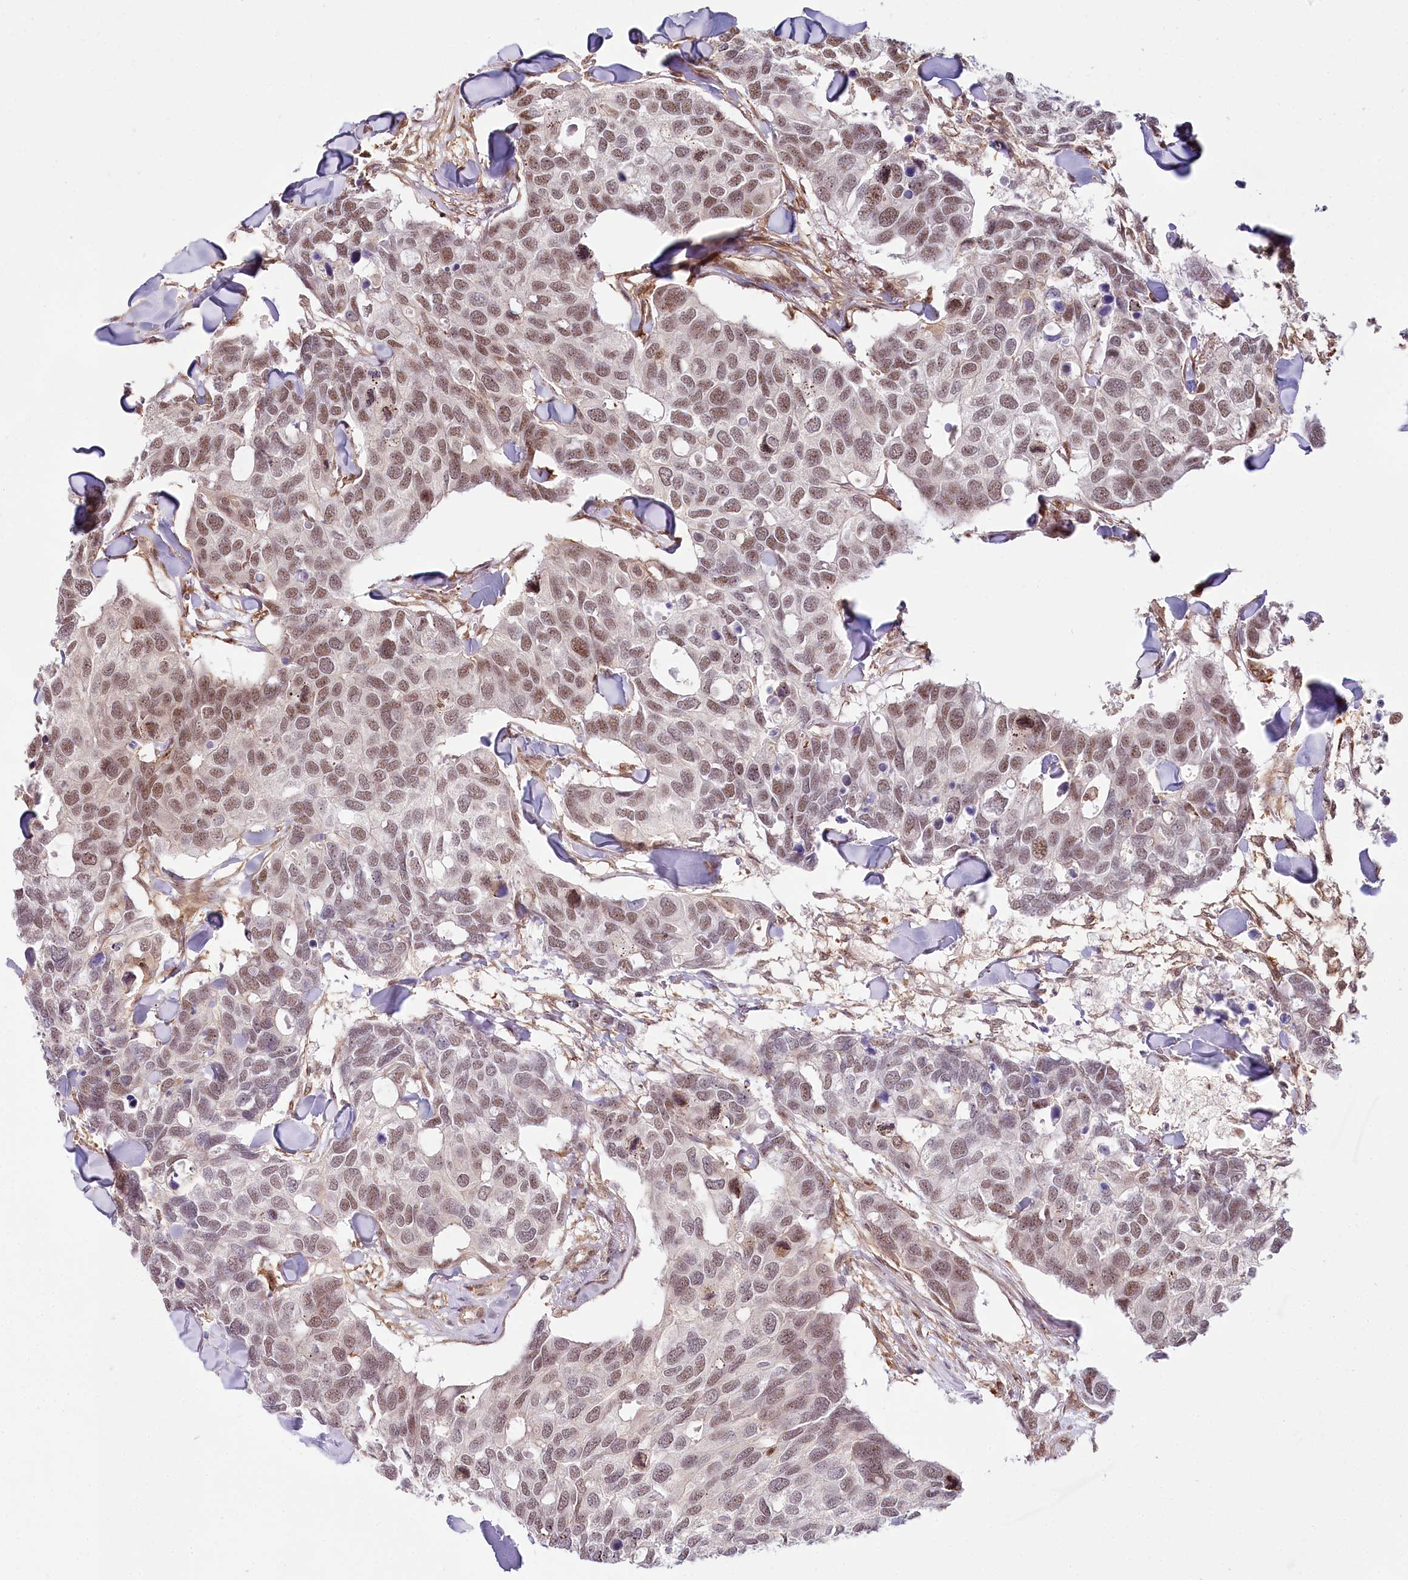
{"staining": {"intensity": "moderate", "quantity": ">75%", "location": "nuclear"}, "tissue": "breast cancer", "cell_type": "Tumor cells", "image_type": "cancer", "snomed": [{"axis": "morphology", "description": "Duct carcinoma"}, {"axis": "topography", "description": "Breast"}], "caption": "This image demonstrates breast cancer (intraductal carcinoma) stained with IHC to label a protein in brown. The nuclear of tumor cells show moderate positivity for the protein. Nuclei are counter-stained blue.", "gene": "TUBGCP2", "patient": {"sex": "female", "age": 83}}